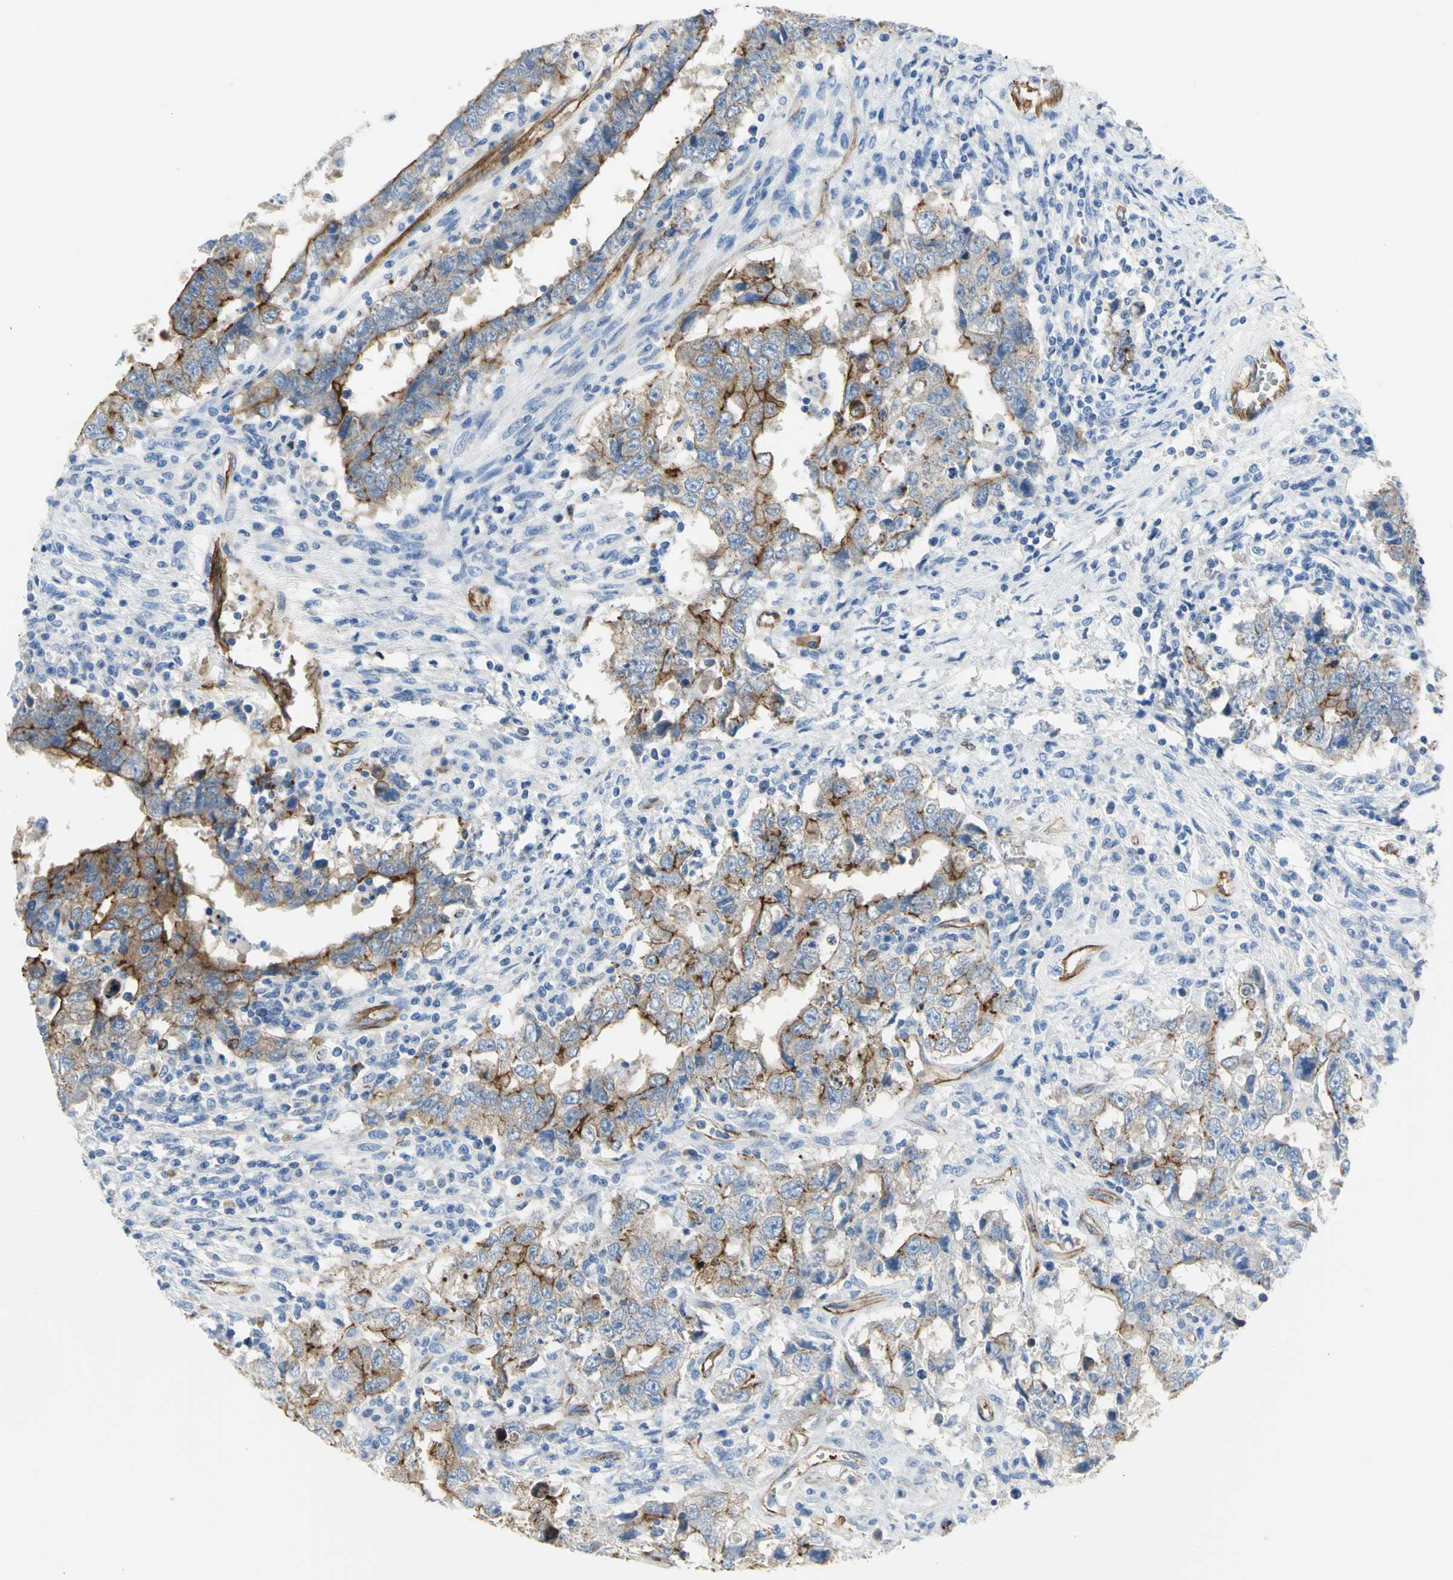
{"staining": {"intensity": "strong", "quantity": "25%-75%", "location": "cytoplasmic/membranous"}, "tissue": "testis cancer", "cell_type": "Tumor cells", "image_type": "cancer", "snomed": [{"axis": "morphology", "description": "Carcinoma, Embryonal, NOS"}, {"axis": "topography", "description": "Testis"}], "caption": "Embryonal carcinoma (testis) stained with IHC demonstrates strong cytoplasmic/membranous staining in about 25%-75% of tumor cells. (IHC, brightfield microscopy, high magnification).", "gene": "FLNB", "patient": {"sex": "male", "age": 26}}